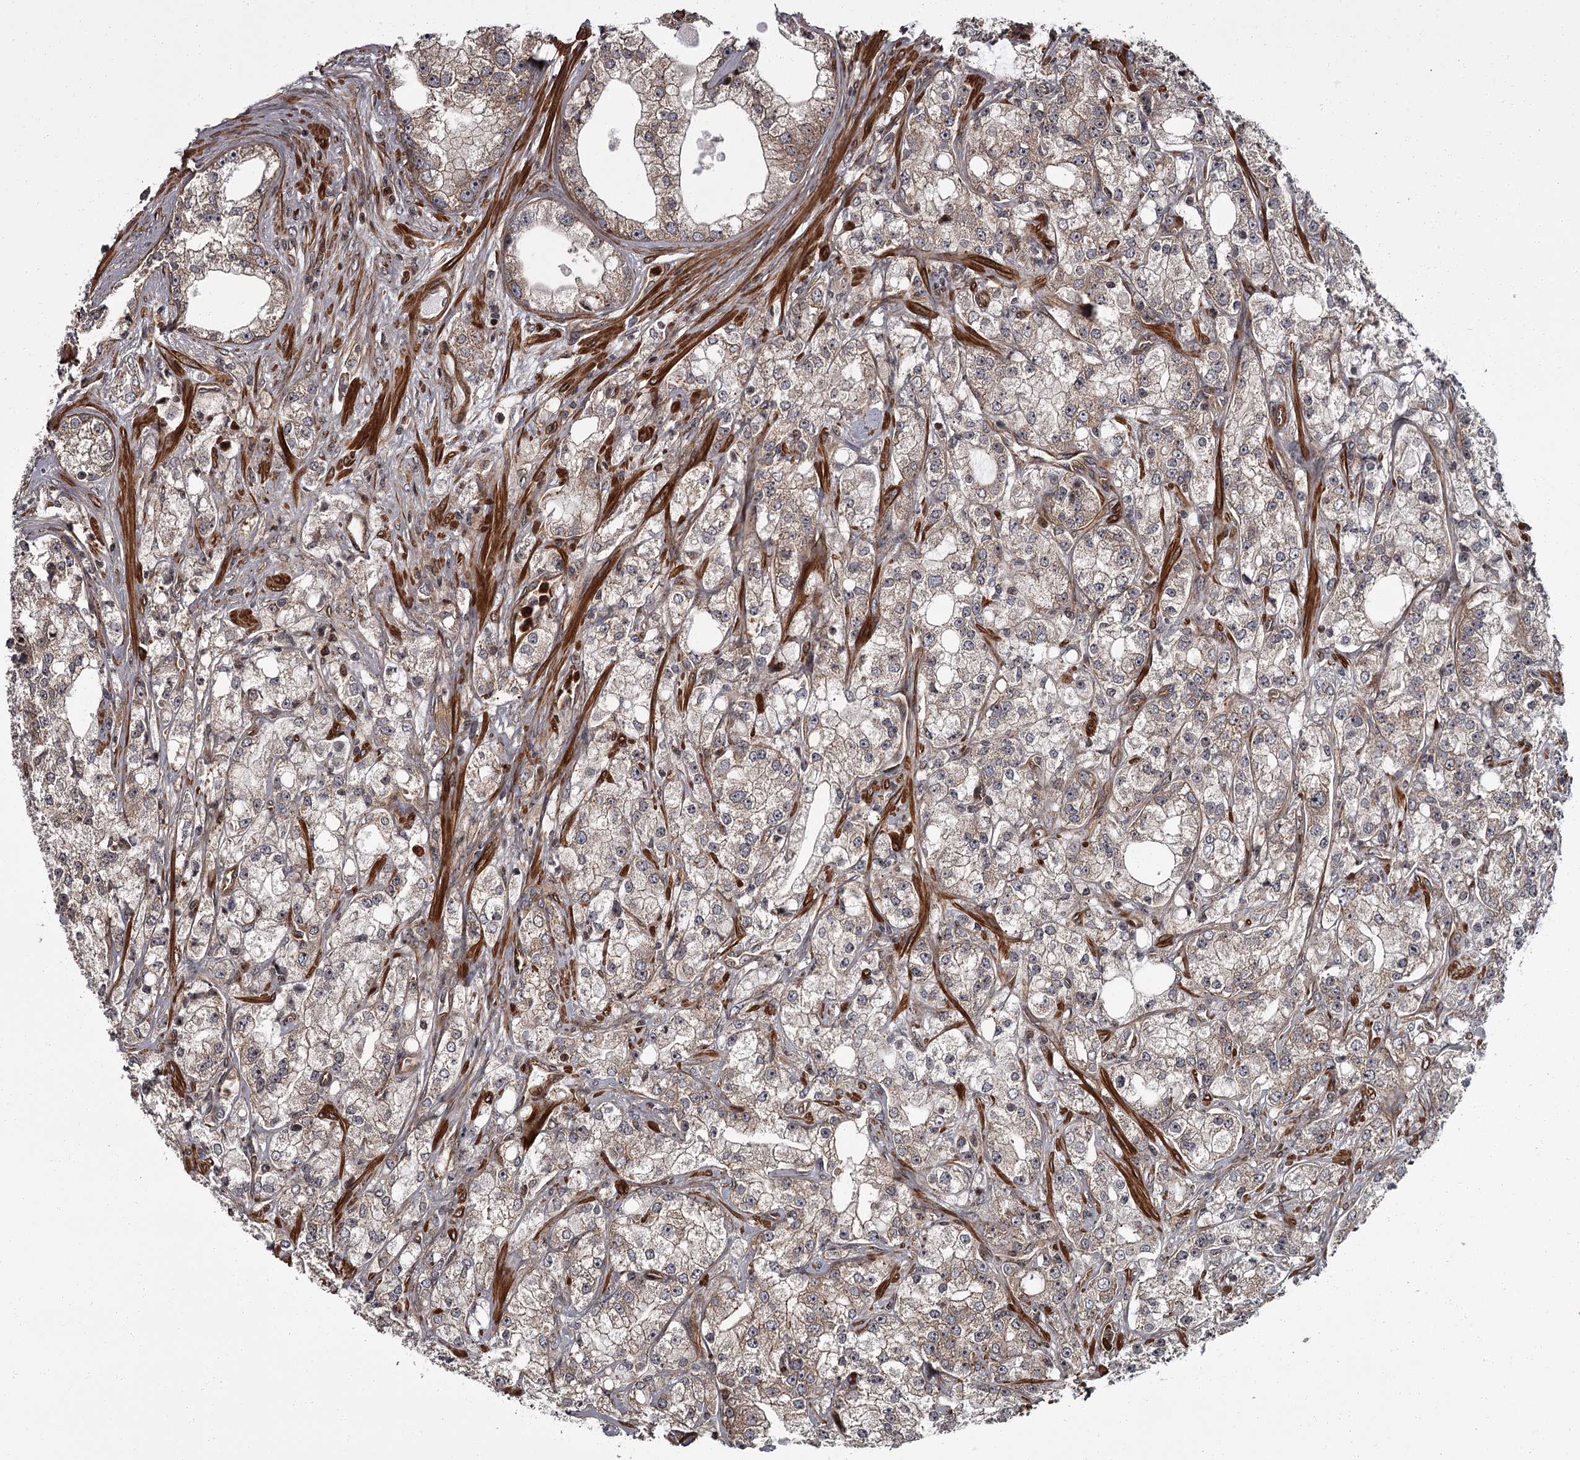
{"staining": {"intensity": "moderate", "quantity": "25%-75%", "location": "cytoplasmic/membranous"}, "tissue": "prostate cancer", "cell_type": "Tumor cells", "image_type": "cancer", "snomed": [{"axis": "morphology", "description": "Adenocarcinoma, High grade"}, {"axis": "topography", "description": "Prostate"}], "caption": "High-power microscopy captured an immunohistochemistry (IHC) micrograph of prostate cancer (high-grade adenocarcinoma), revealing moderate cytoplasmic/membranous positivity in about 25%-75% of tumor cells.", "gene": "THAP9", "patient": {"sex": "male", "age": 64}}